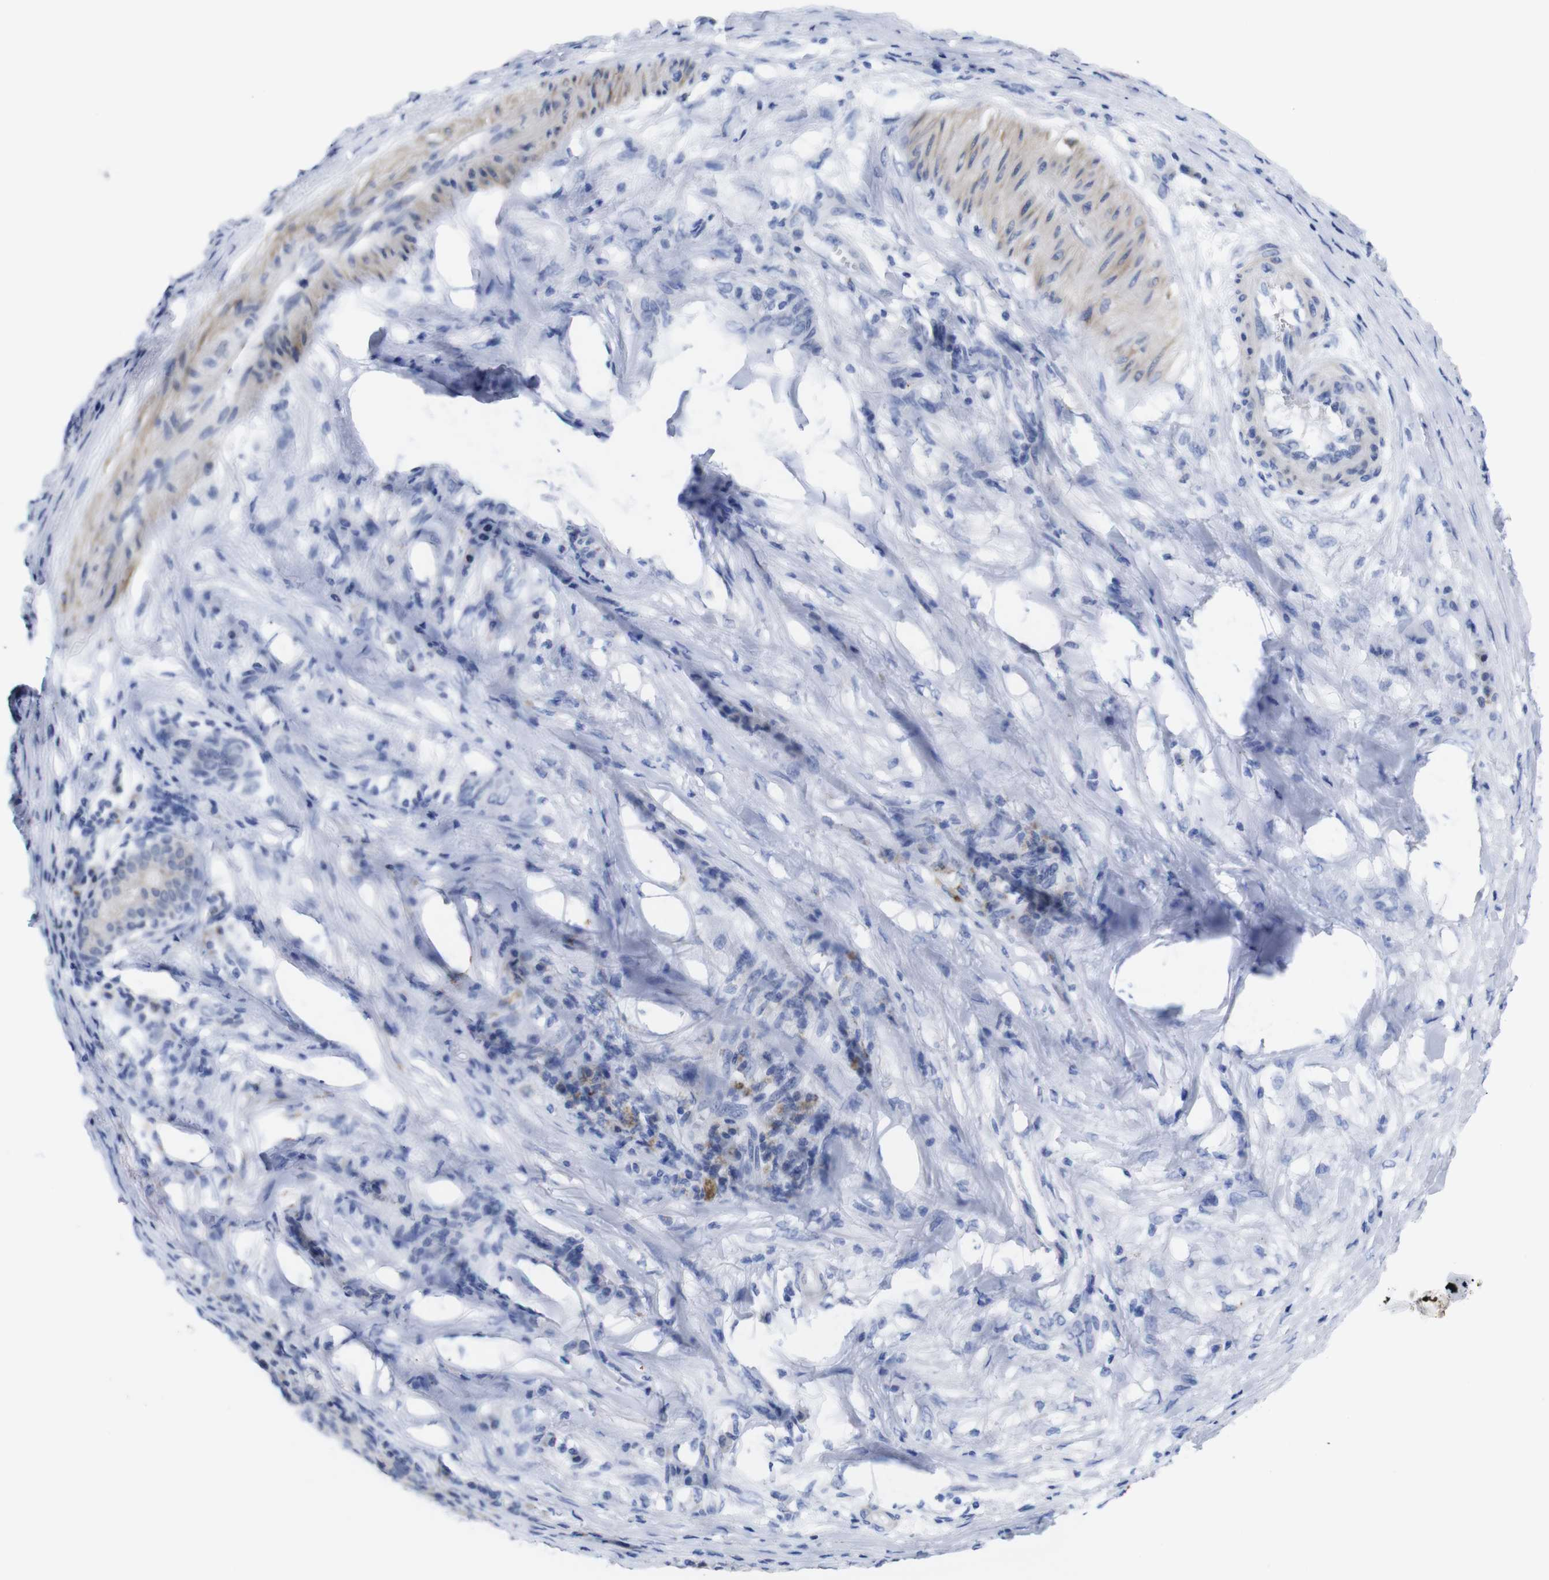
{"staining": {"intensity": "negative", "quantity": "none", "location": "none"}, "tissue": "melanoma", "cell_type": "Tumor cells", "image_type": "cancer", "snomed": [{"axis": "morphology", "description": "Malignant melanoma, NOS"}, {"axis": "topography", "description": "Skin"}], "caption": "An image of melanoma stained for a protein exhibits no brown staining in tumor cells. The staining is performed using DAB (3,3'-diaminobenzidine) brown chromogen with nuclei counter-stained in using hematoxylin.", "gene": "LRRC55", "patient": {"sex": "female", "age": 82}}